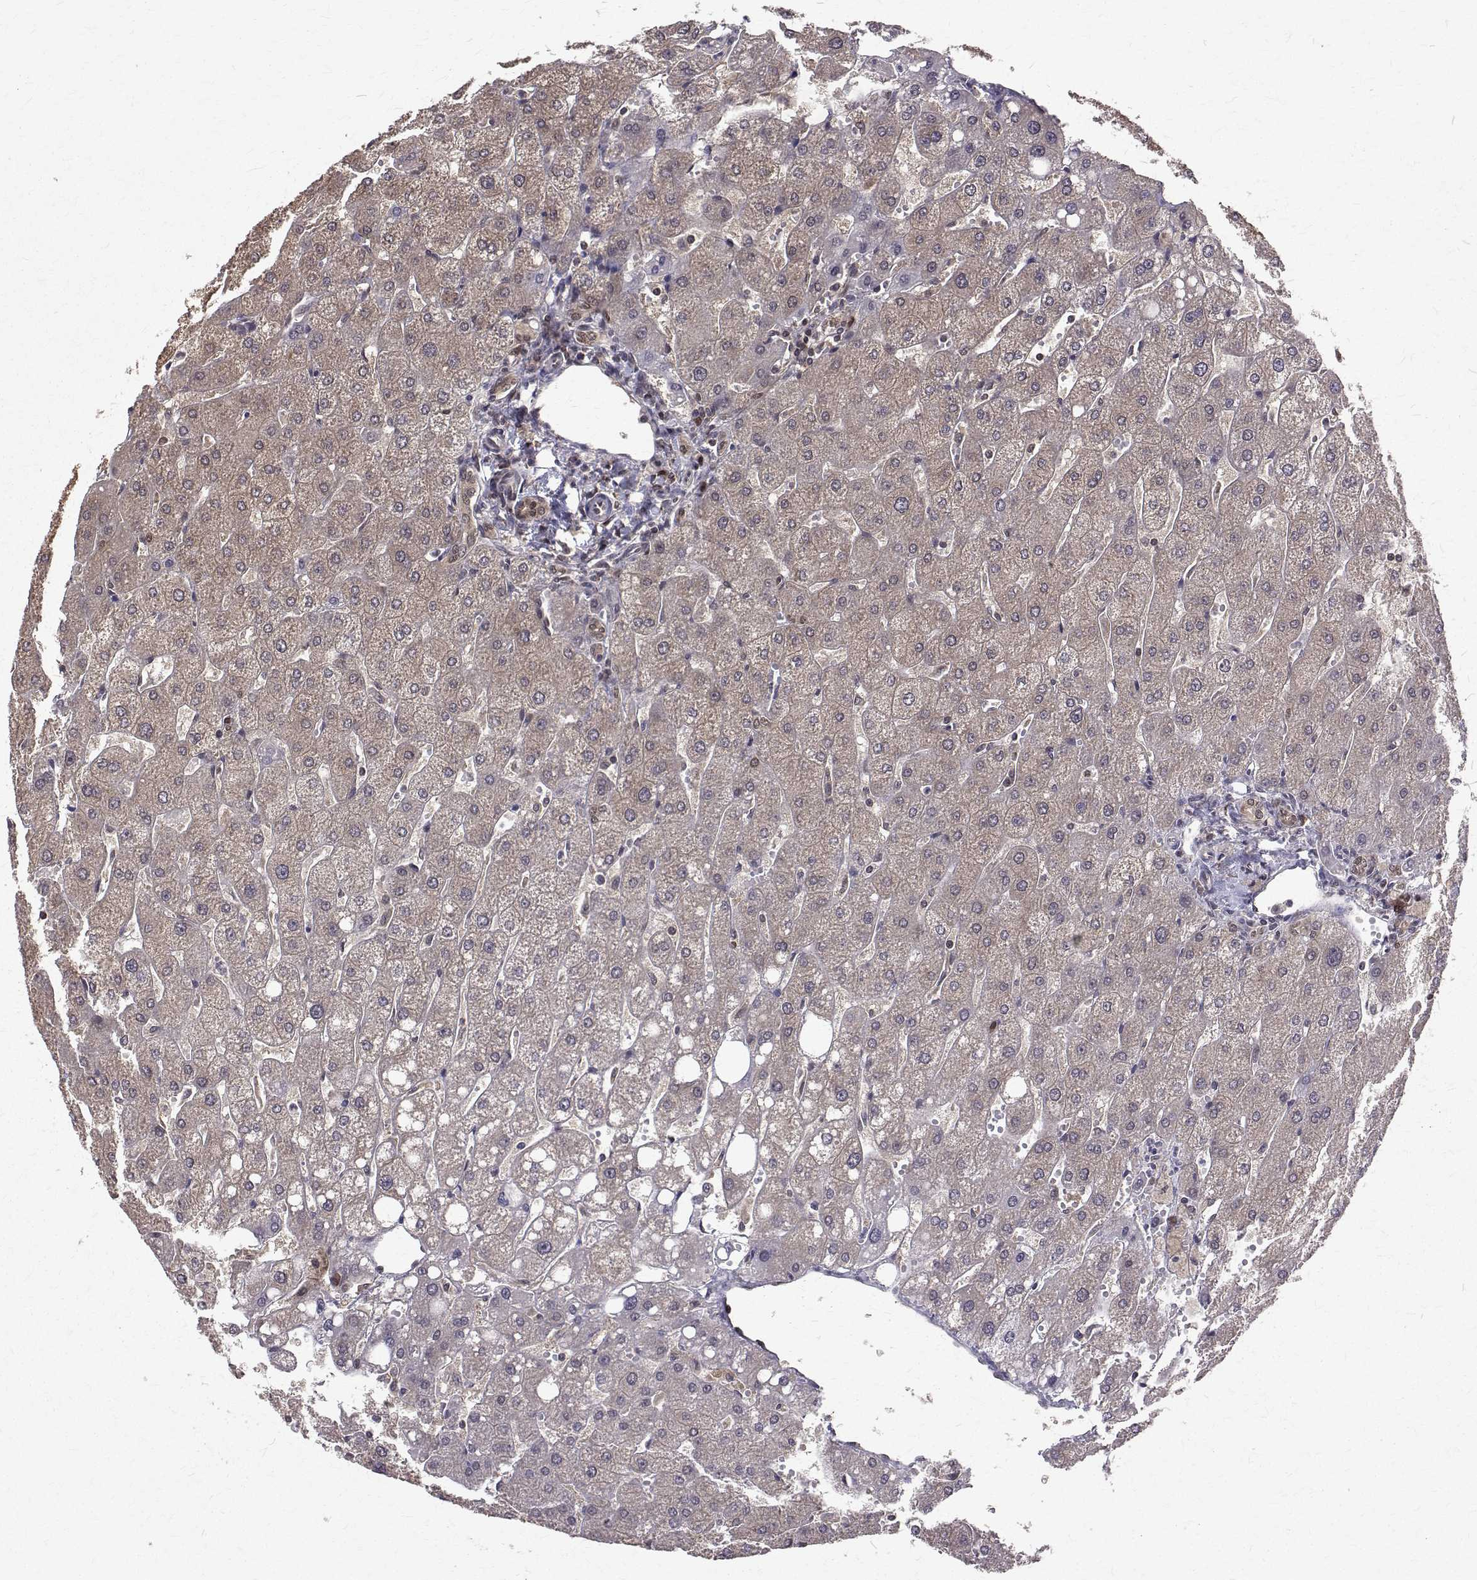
{"staining": {"intensity": "weak", "quantity": ">75%", "location": "cytoplasmic/membranous,nuclear"}, "tissue": "liver", "cell_type": "Cholangiocytes", "image_type": "normal", "snomed": [{"axis": "morphology", "description": "Normal tissue, NOS"}, {"axis": "topography", "description": "Liver"}], "caption": "Protein staining exhibits weak cytoplasmic/membranous,nuclear expression in approximately >75% of cholangiocytes in unremarkable liver.", "gene": "NIF3L1", "patient": {"sex": "male", "age": 67}}